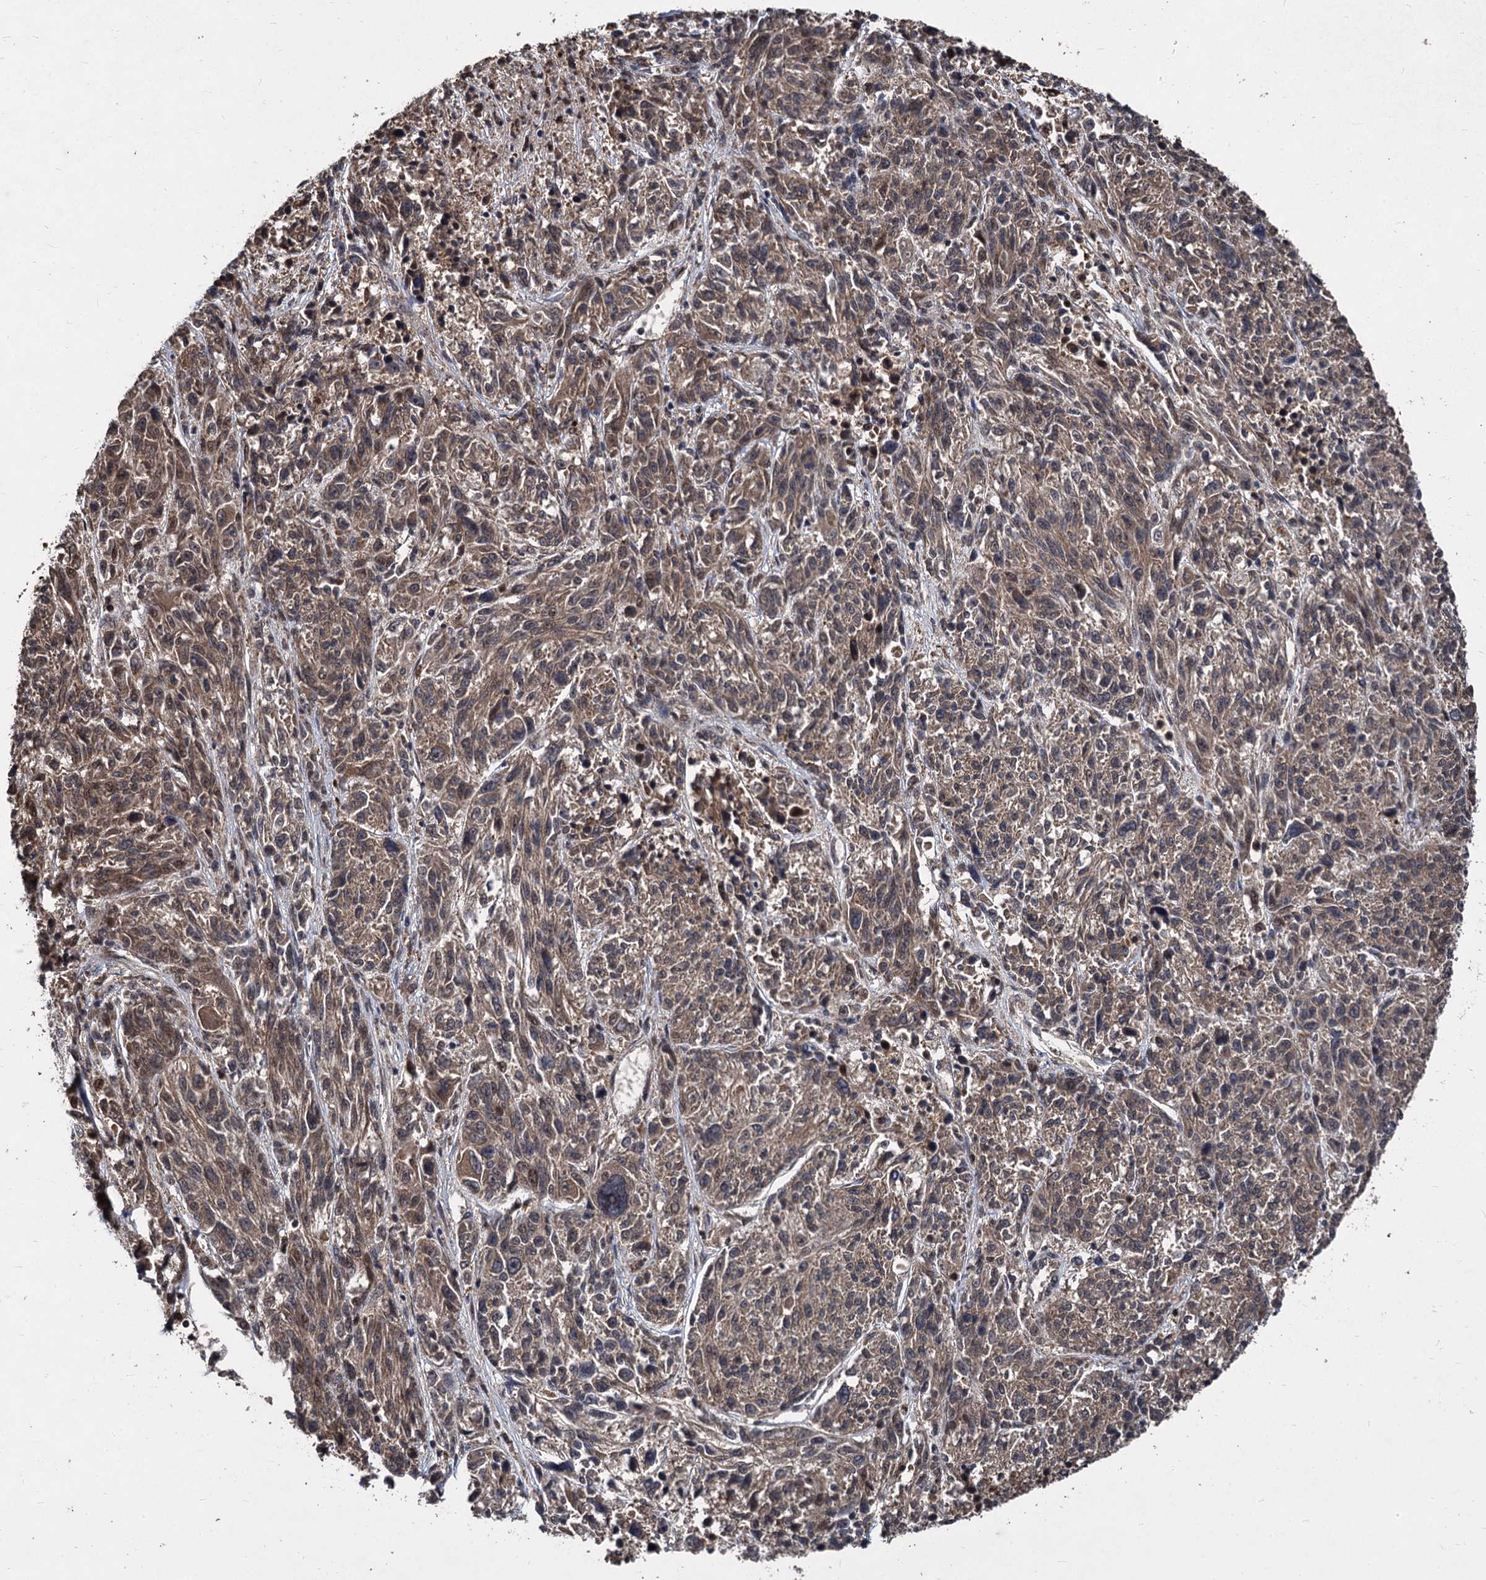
{"staining": {"intensity": "weak", "quantity": ">75%", "location": "cytoplasmic/membranous"}, "tissue": "melanoma", "cell_type": "Tumor cells", "image_type": "cancer", "snomed": [{"axis": "morphology", "description": "Malignant melanoma, NOS"}, {"axis": "topography", "description": "Skin"}], "caption": "Malignant melanoma stained with a brown dye reveals weak cytoplasmic/membranous positive positivity in approximately >75% of tumor cells.", "gene": "BCL2L2", "patient": {"sex": "male", "age": 53}}